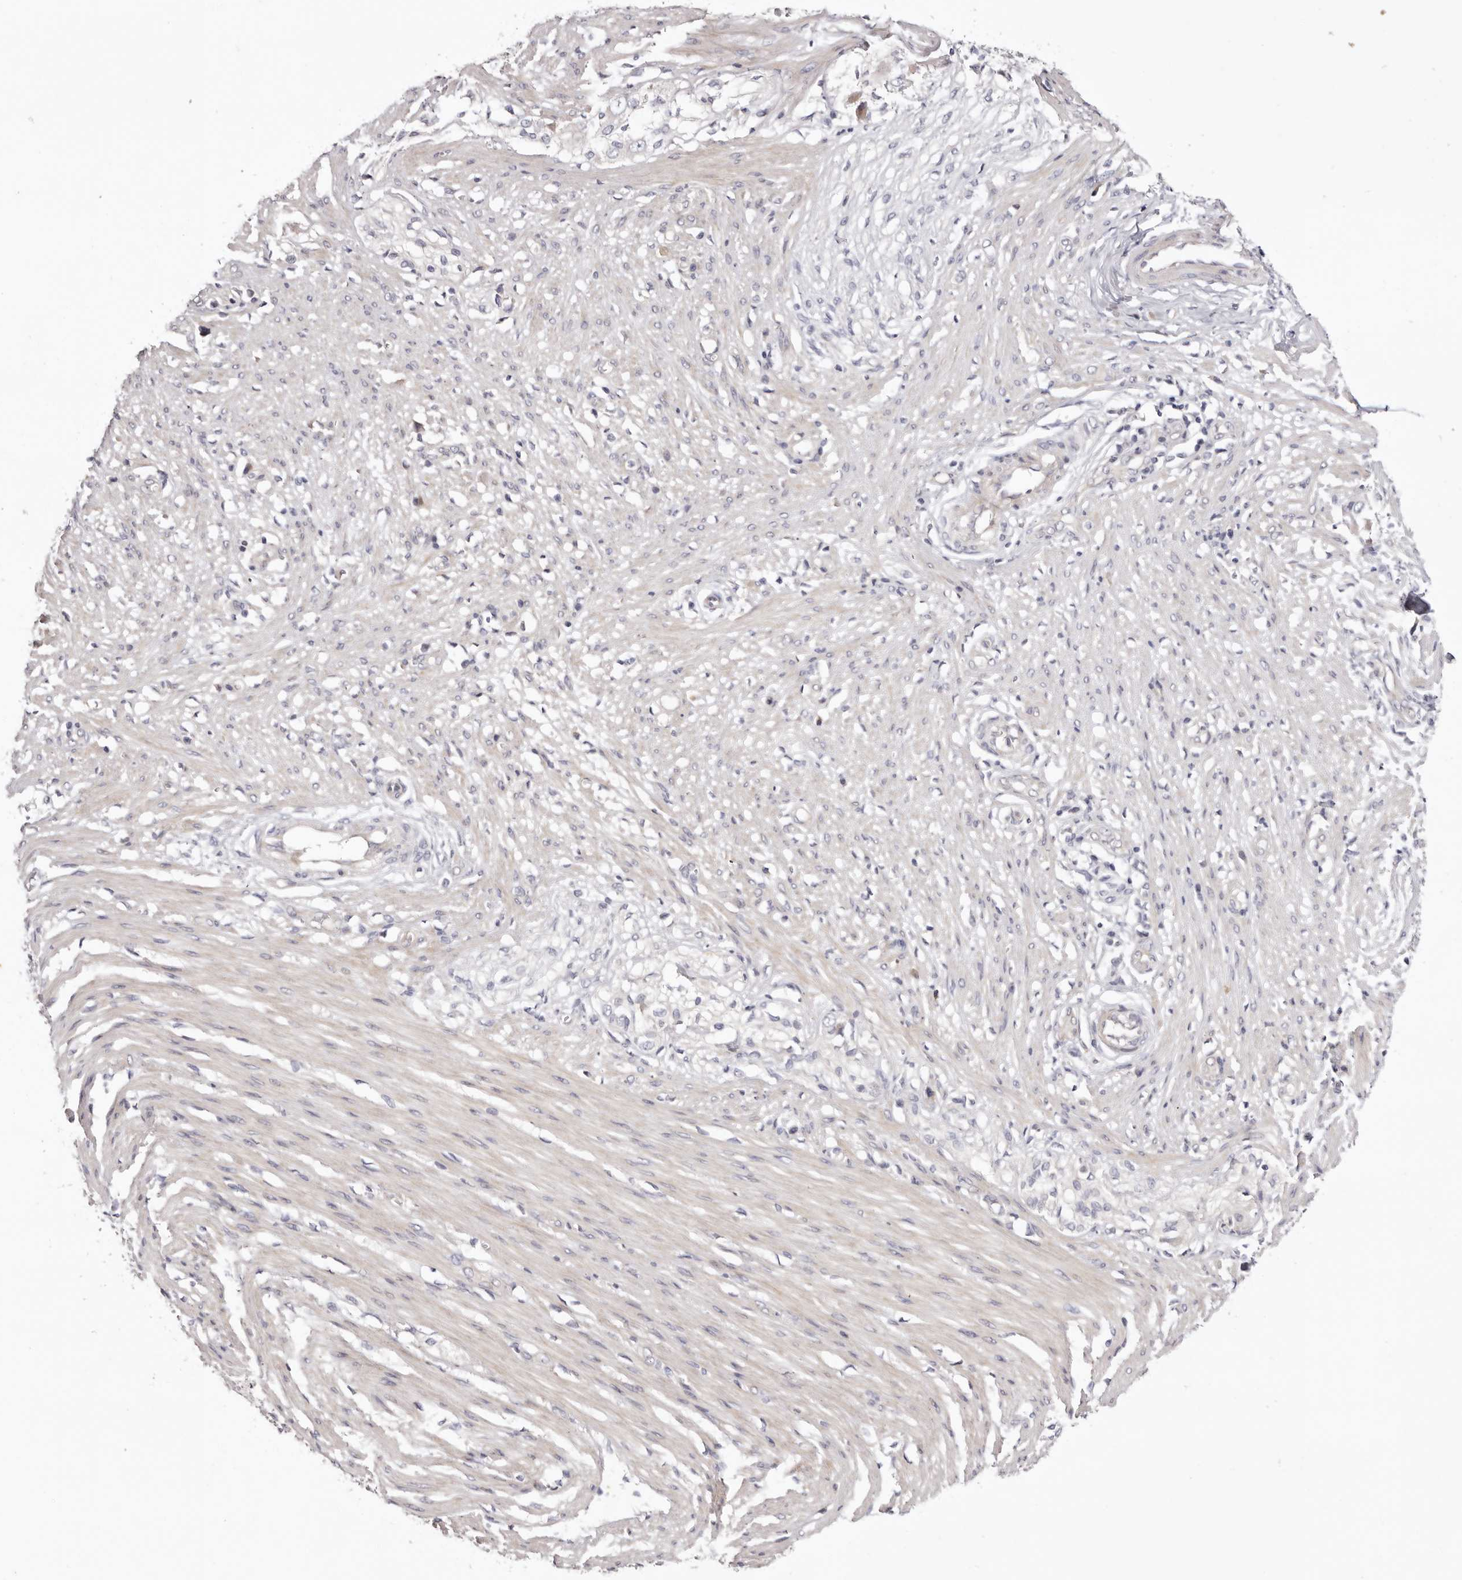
{"staining": {"intensity": "negative", "quantity": "none", "location": "none"}, "tissue": "smooth muscle", "cell_type": "Smooth muscle cells", "image_type": "normal", "snomed": [{"axis": "morphology", "description": "Normal tissue, NOS"}, {"axis": "morphology", "description": "Adenocarcinoma, NOS"}, {"axis": "topography", "description": "Colon"}, {"axis": "topography", "description": "Peripheral nerve tissue"}], "caption": "Immunohistochemistry (IHC) of normal human smooth muscle exhibits no expression in smooth muscle cells.", "gene": "STK16", "patient": {"sex": "male", "age": 14}}